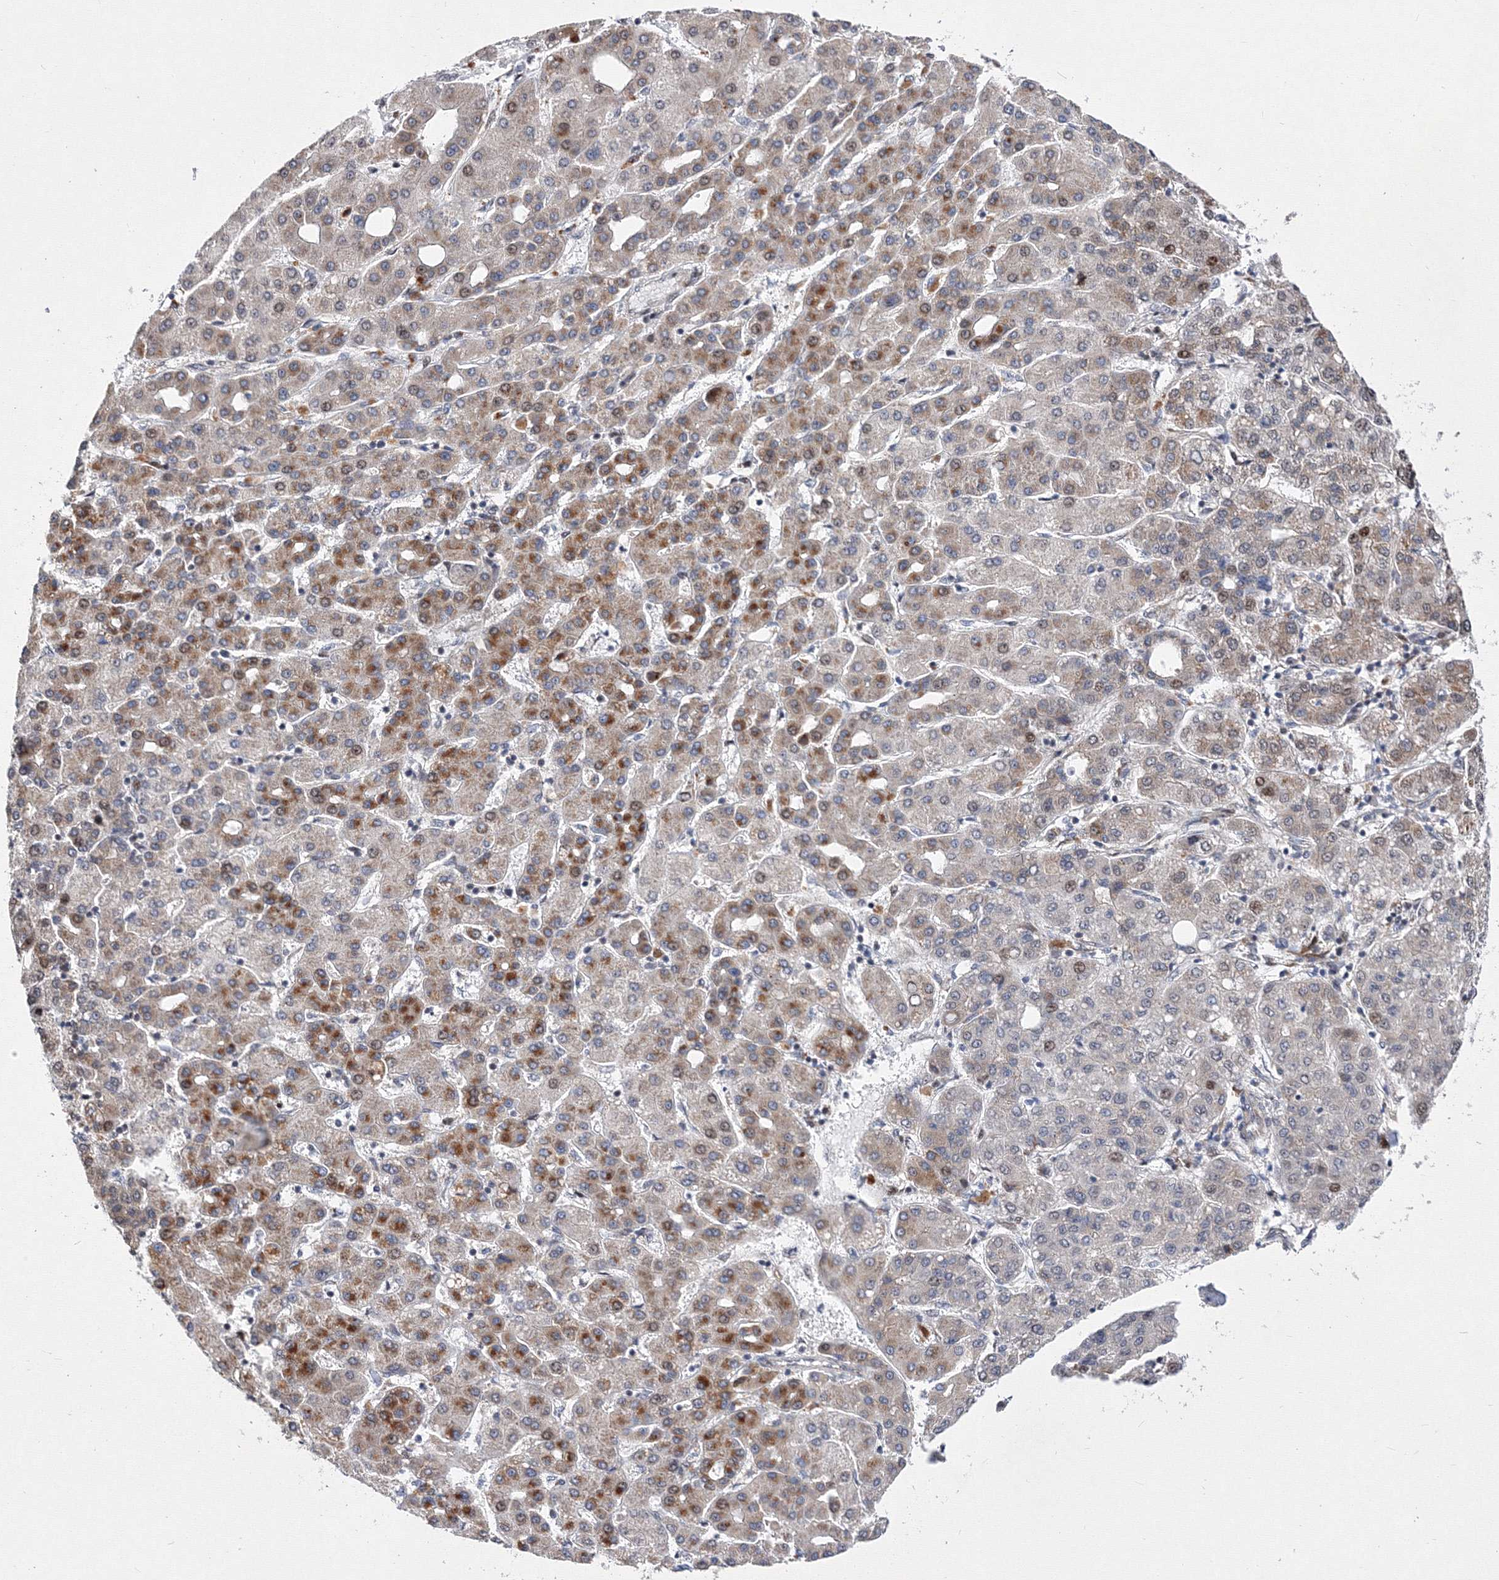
{"staining": {"intensity": "moderate", "quantity": "25%-75%", "location": "cytoplasmic/membranous"}, "tissue": "liver cancer", "cell_type": "Tumor cells", "image_type": "cancer", "snomed": [{"axis": "morphology", "description": "Carcinoma, Hepatocellular, NOS"}, {"axis": "topography", "description": "Liver"}], "caption": "Tumor cells exhibit moderate cytoplasmic/membranous positivity in about 25%-75% of cells in hepatocellular carcinoma (liver). (Stains: DAB (3,3'-diaminobenzidine) in brown, nuclei in blue, Microscopy: brightfield microscopy at high magnification).", "gene": "GPN1", "patient": {"sex": "male", "age": 65}}